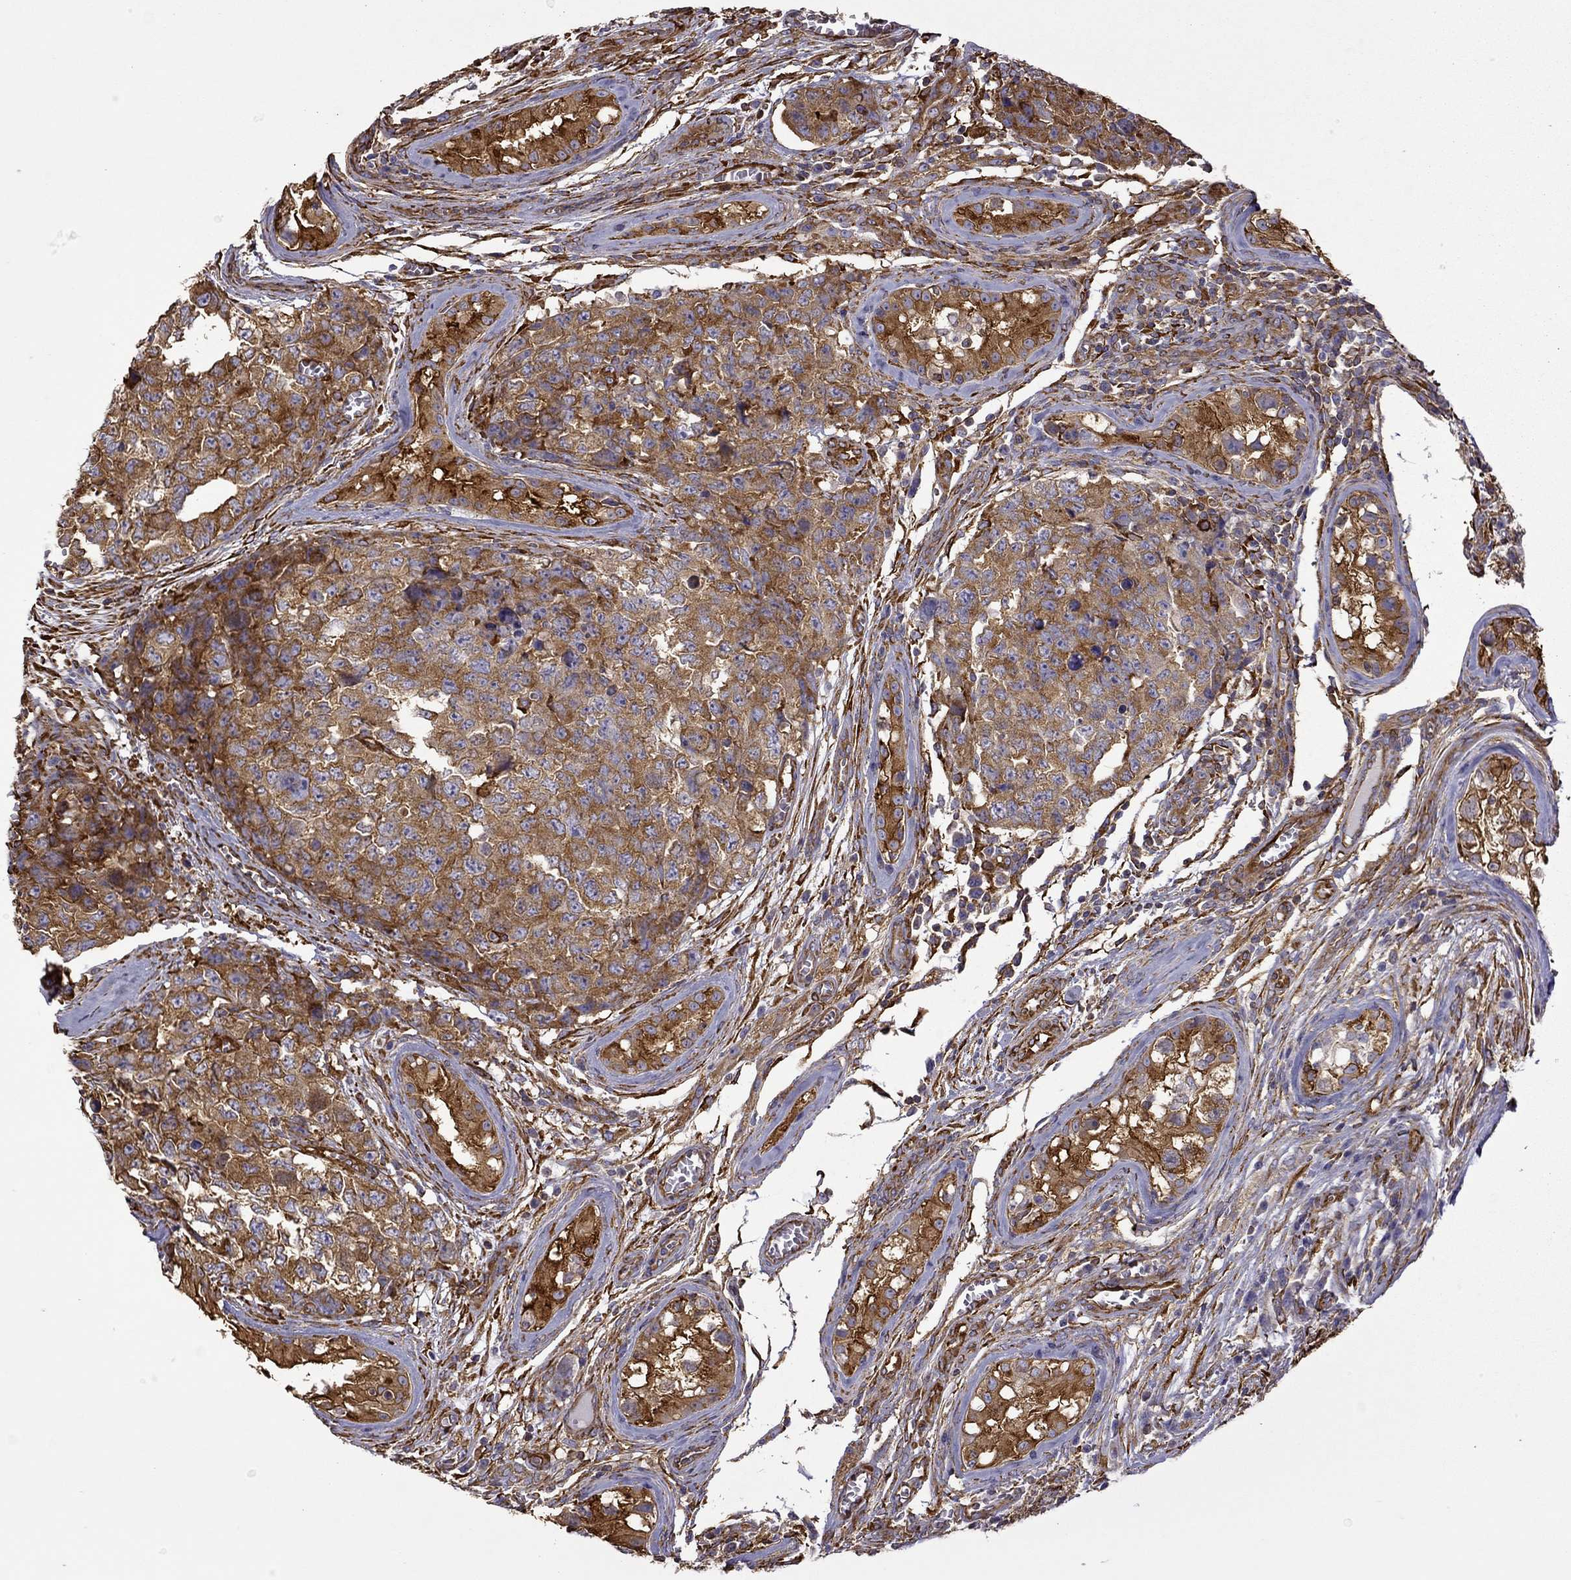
{"staining": {"intensity": "moderate", "quantity": ">75%", "location": "cytoplasmic/membranous"}, "tissue": "testis cancer", "cell_type": "Tumor cells", "image_type": "cancer", "snomed": [{"axis": "morphology", "description": "Carcinoma, Embryonal, NOS"}, {"axis": "topography", "description": "Testis"}], "caption": "An IHC image of tumor tissue is shown. Protein staining in brown highlights moderate cytoplasmic/membranous positivity in testis cancer within tumor cells.", "gene": "MAP4", "patient": {"sex": "male", "age": 23}}